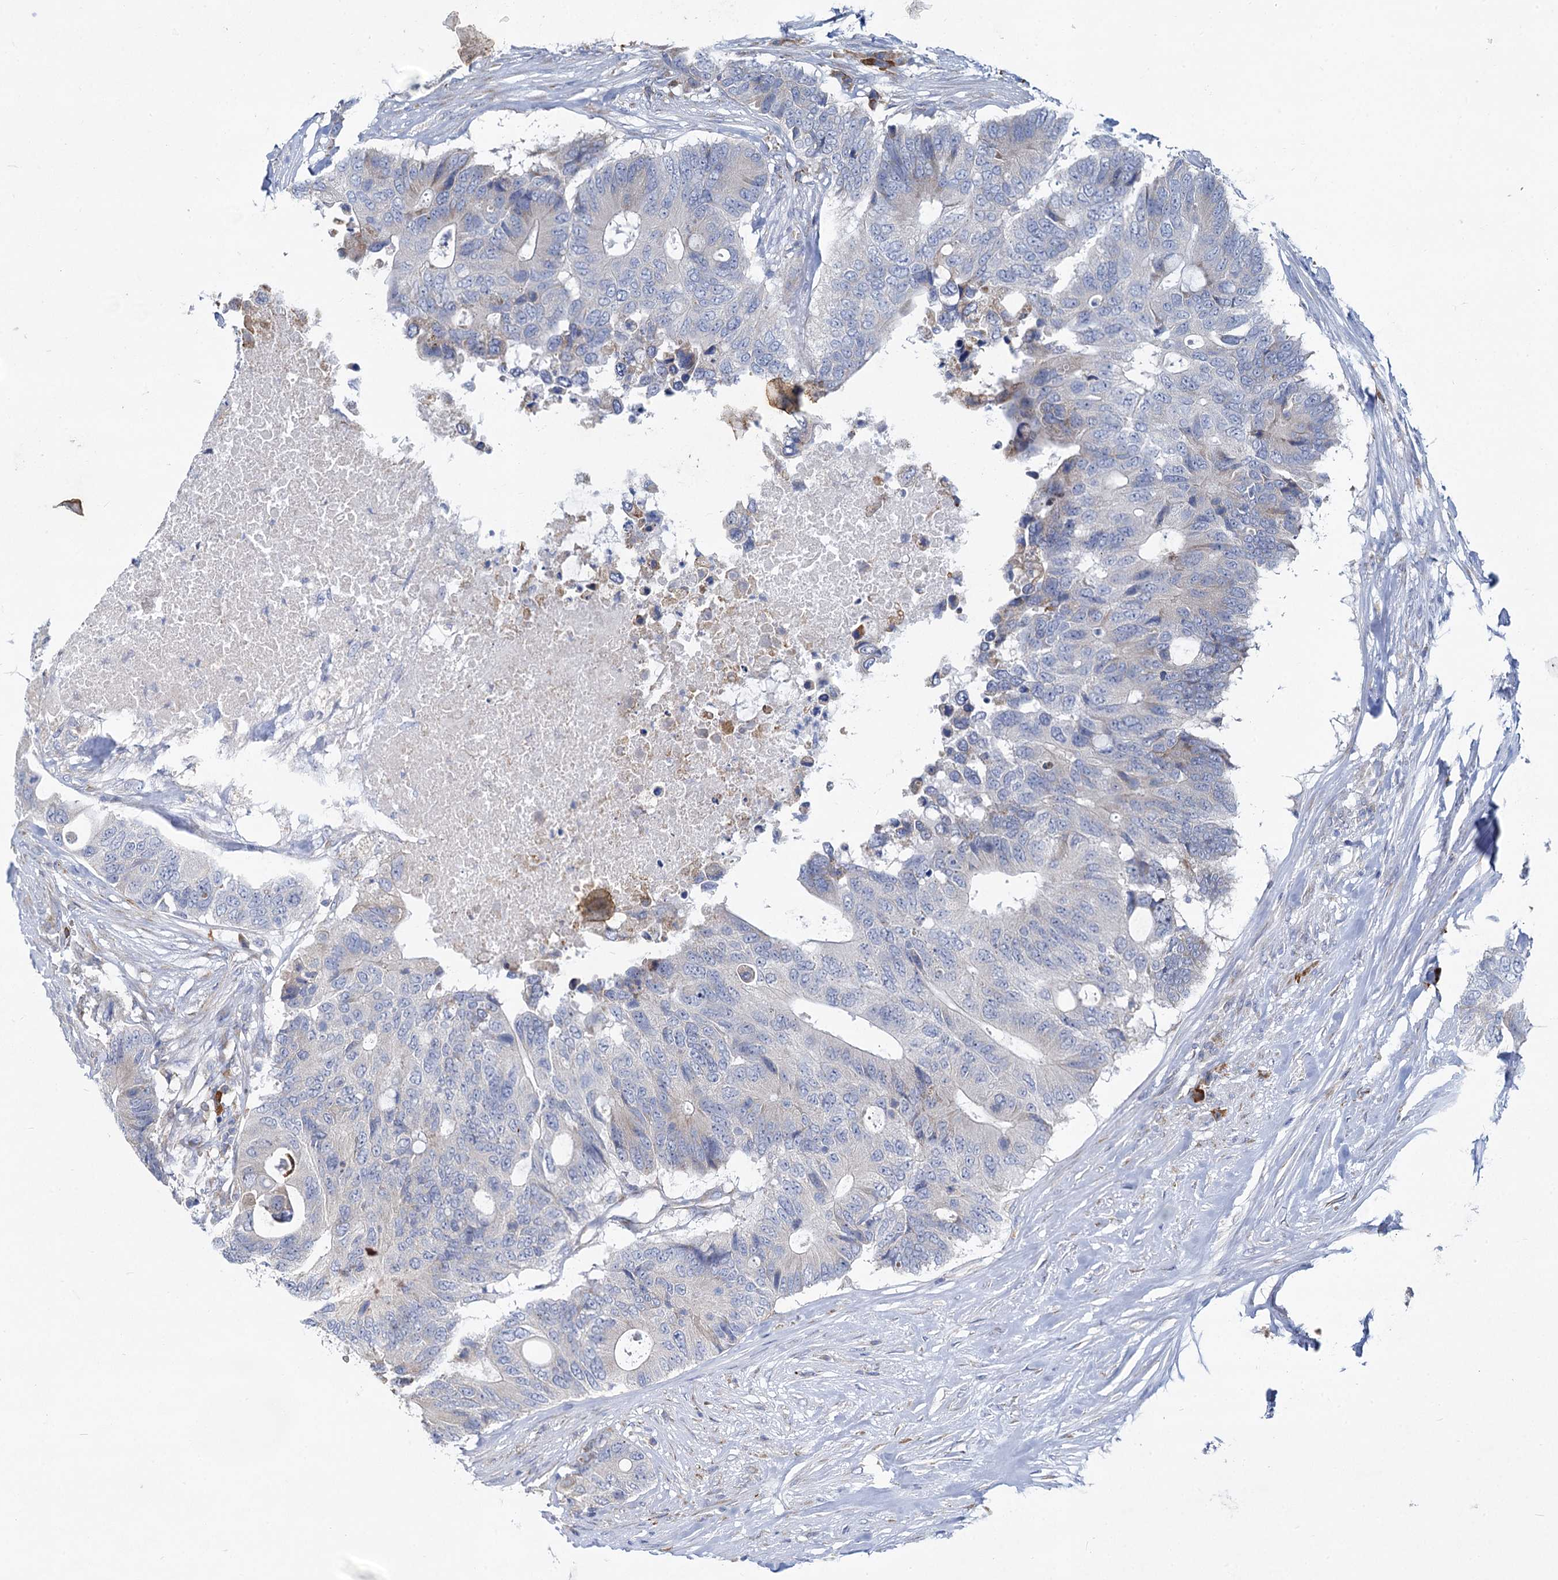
{"staining": {"intensity": "negative", "quantity": "none", "location": "none"}, "tissue": "colorectal cancer", "cell_type": "Tumor cells", "image_type": "cancer", "snomed": [{"axis": "morphology", "description": "Adenocarcinoma, NOS"}, {"axis": "topography", "description": "Colon"}], "caption": "Immunohistochemical staining of colorectal cancer (adenocarcinoma) exhibits no significant positivity in tumor cells.", "gene": "PRSS35", "patient": {"sex": "male", "age": 71}}